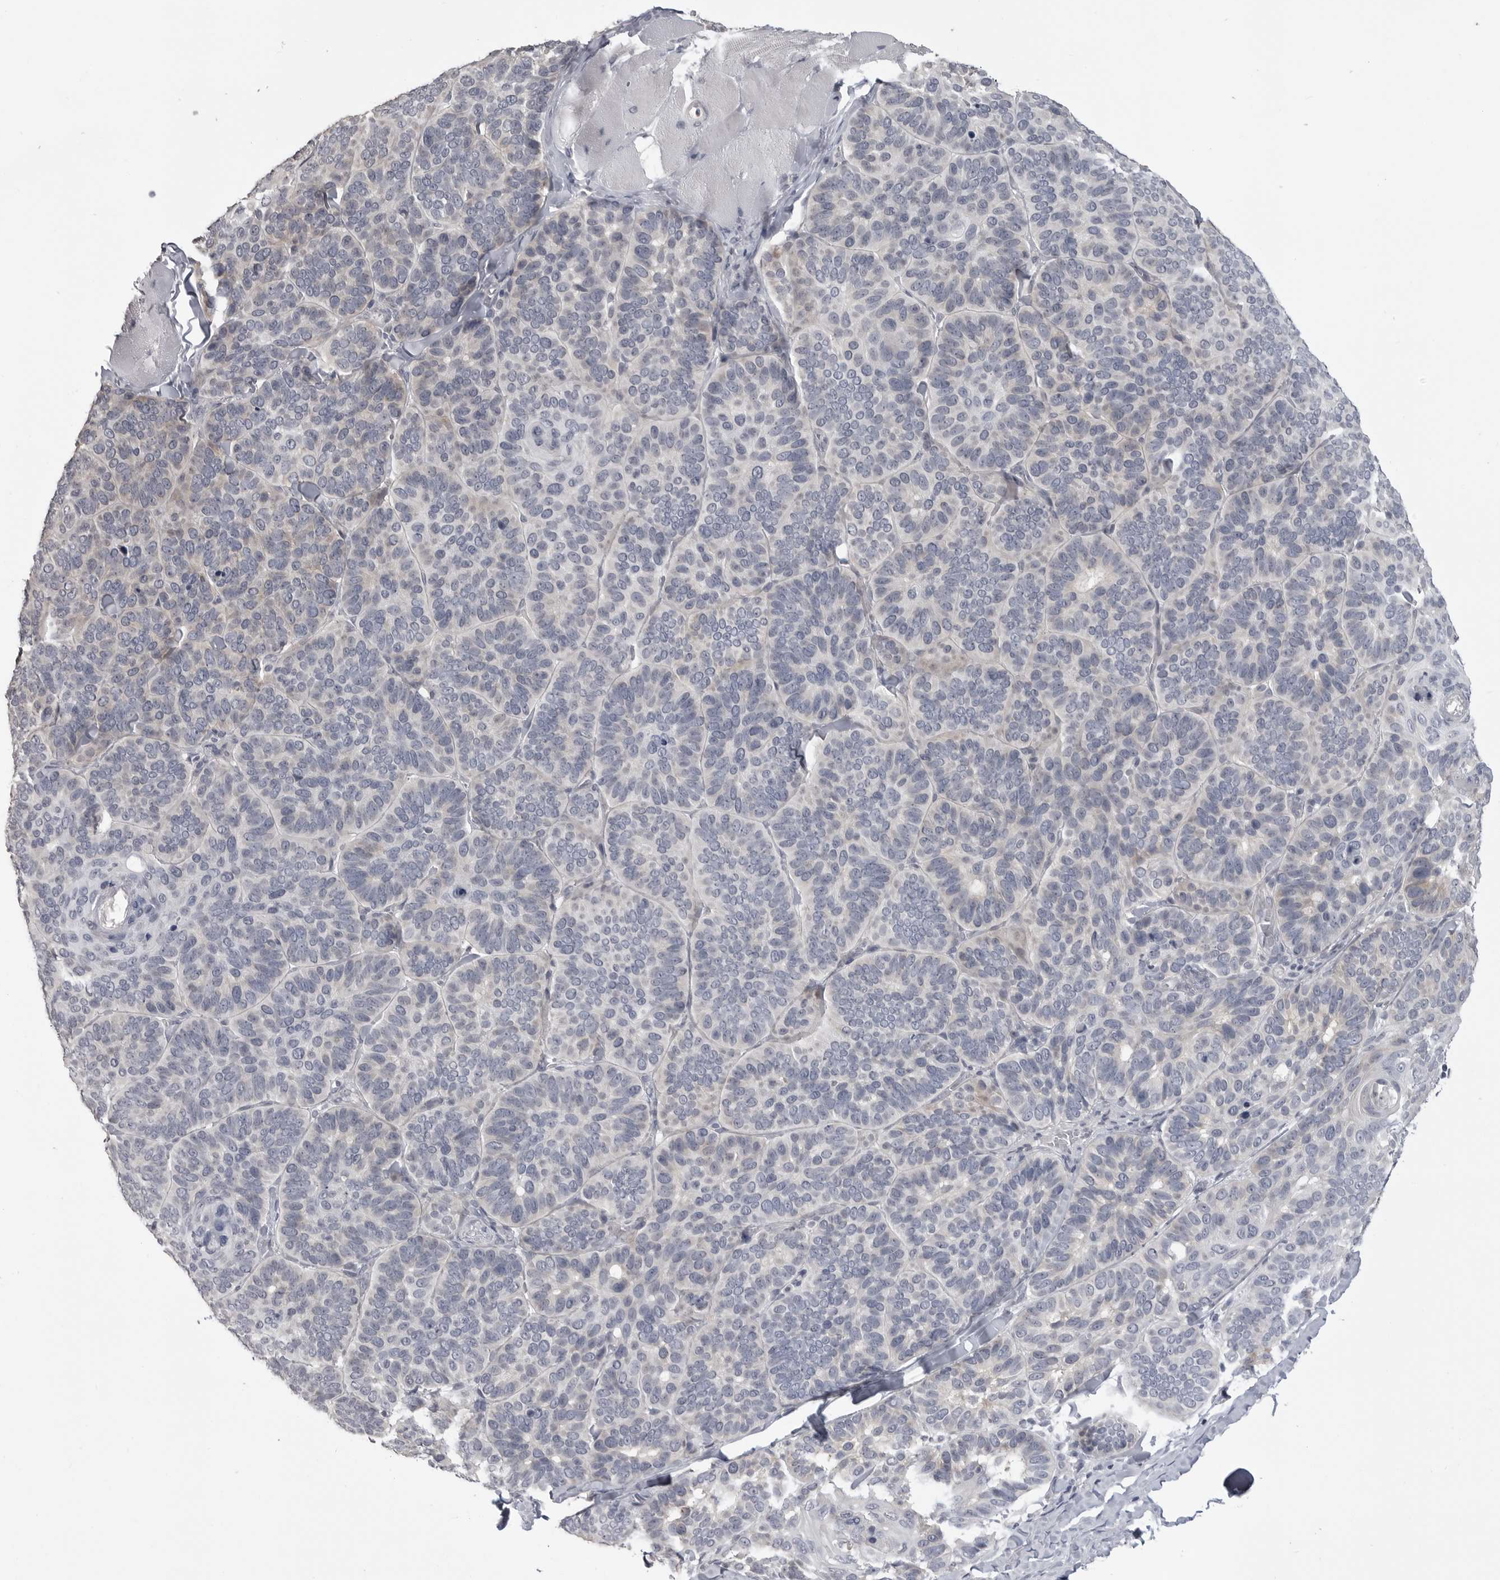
{"staining": {"intensity": "weak", "quantity": "<25%", "location": "cytoplasmic/membranous"}, "tissue": "skin cancer", "cell_type": "Tumor cells", "image_type": "cancer", "snomed": [{"axis": "morphology", "description": "Basal cell carcinoma"}, {"axis": "topography", "description": "Skin"}], "caption": "This is a micrograph of immunohistochemistry (IHC) staining of basal cell carcinoma (skin), which shows no expression in tumor cells. Brightfield microscopy of immunohistochemistry (IHC) stained with DAB (3,3'-diaminobenzidine) (brown) and hematoxylin (blue), captured at high magnification.", "gene": "GPN2", "patient": {"sex": "male", "age": 62}}